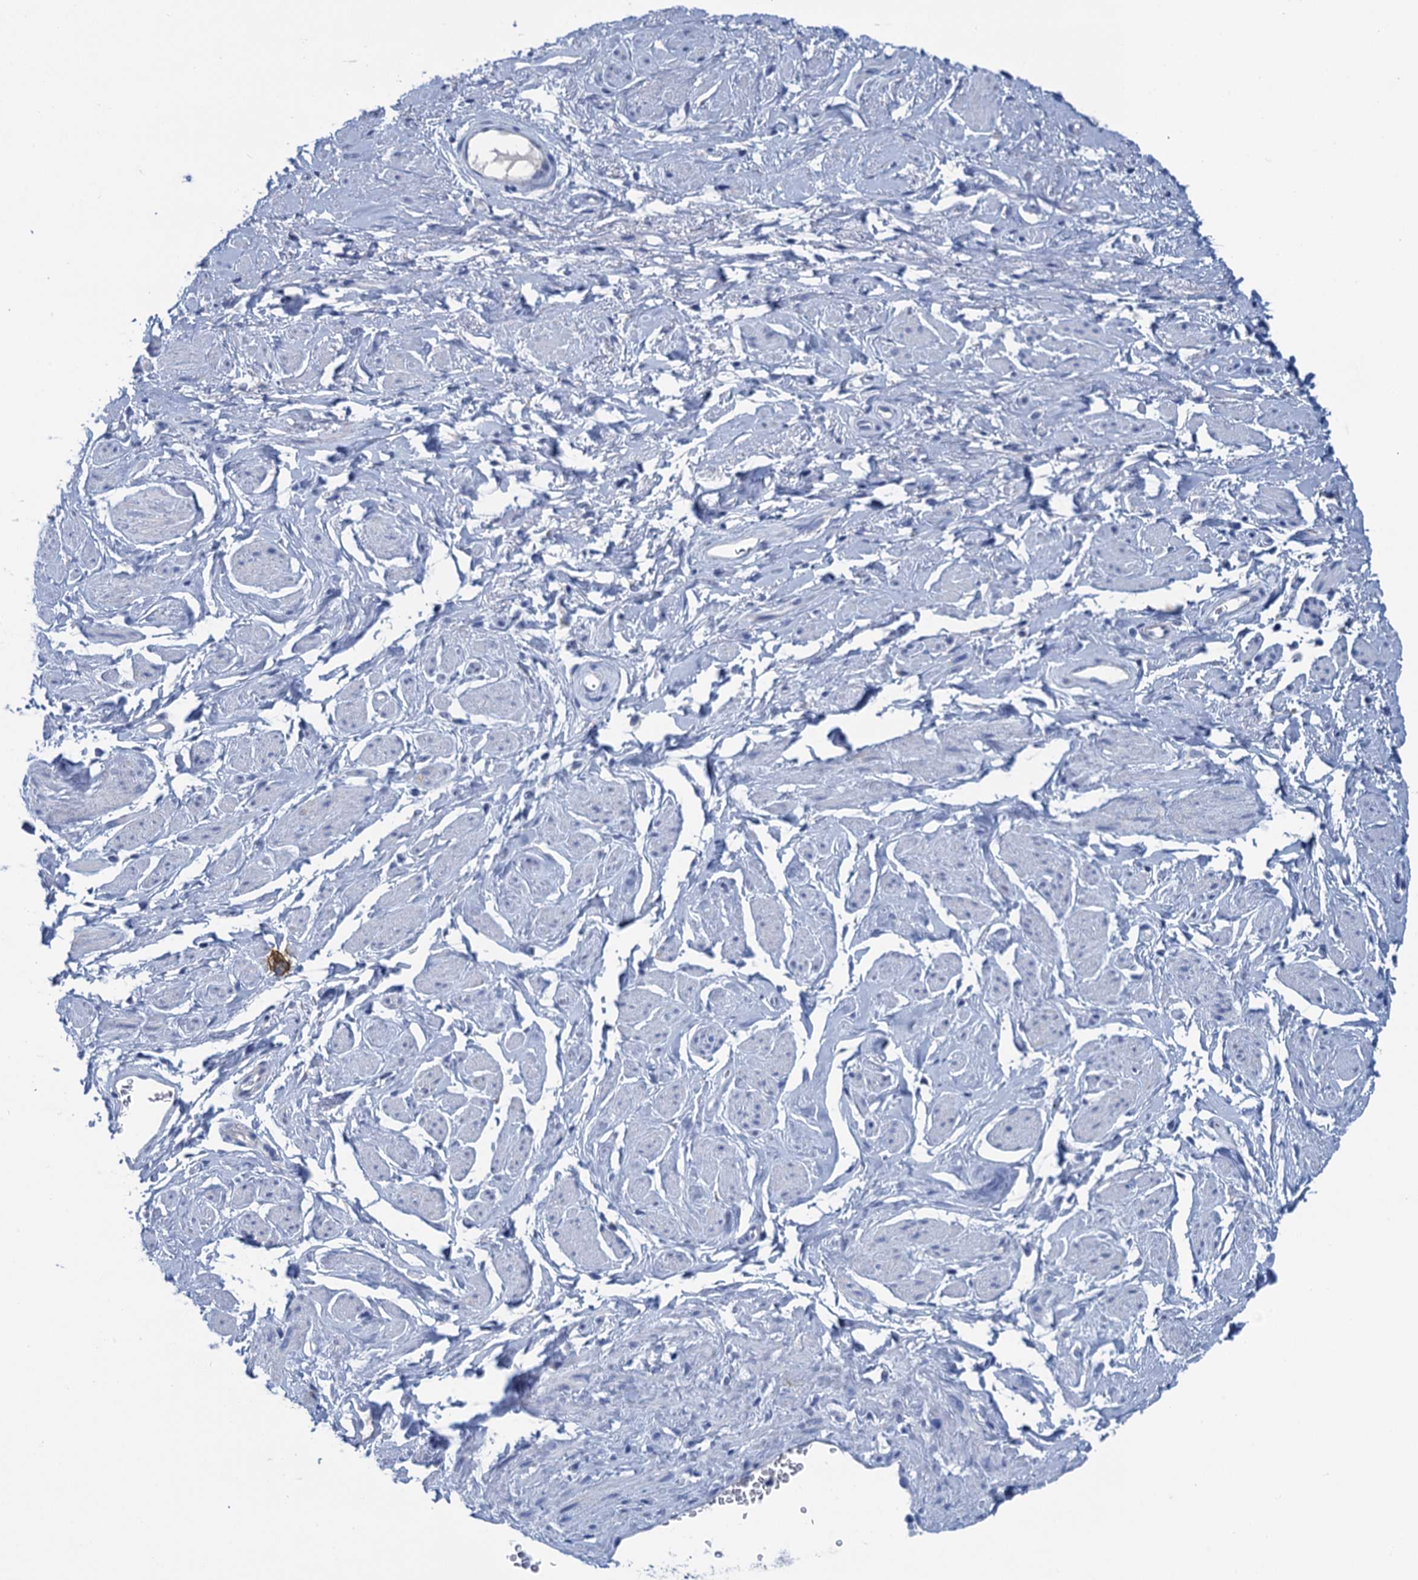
{"staining": {"intensity": "negative", "quantity": "none", "location": "none"}, "tissue": "adipose tissue", "cell_type": "Adipocytes", "image_type": "normal", "snomed": [{"axis": "morphology", "description": "Normal tissue, NOS"}, {"axis": "morphology", "description": "Adenocarcinoma, NOS"}, {"axis": "topography", "description": "Rectum"}, {"axis": "topography", "description": "Vagina"}, {"axis": "topography", "description": "Peripheral nerve tissue"}], "caption": "Micrograph shows no significant protein expression in adipocytes of benign adipose tissue. The staining was performed using DAB (3,3'-diaminobenzidine) to visualize the protein expression in brown, while the nuclei were stained in blue with hematoxylin (Magnification: 20x).", "gene": "SCEL", "patient": {"sex": "female", "age": 71}}